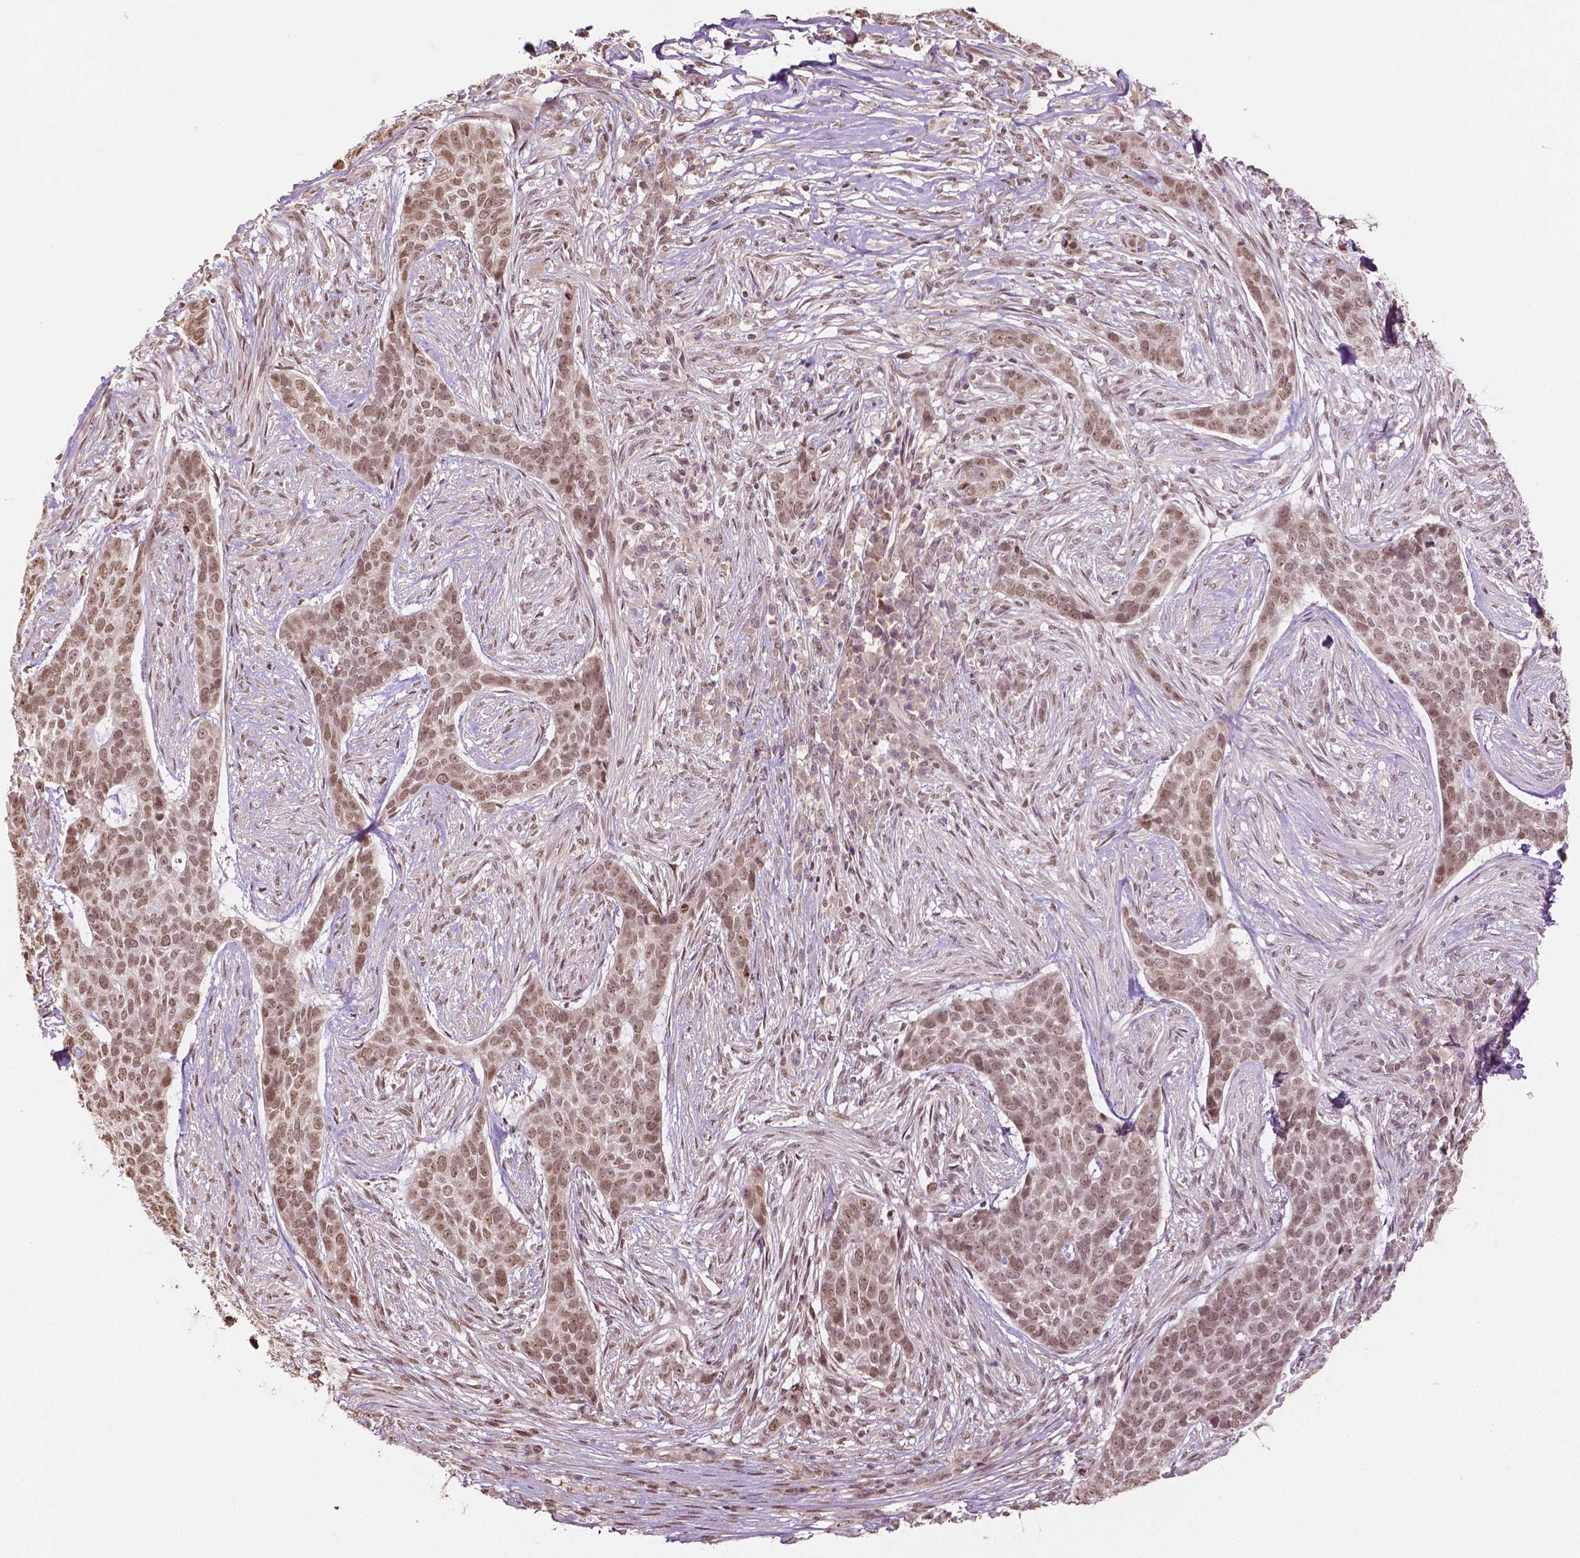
{"staining": {"intensity": "moderate", "quantity": ">75%", "location": "nuclear"}, "tissue": "skin cancer", "cell_type": "Tumor cells", "image_type": "cancer", "snomed": [{"axis": "morphology", "description": "Basal cell carcinoma"}, {"axis": "topography", "description": "Skin"}], "caption": "The micrograph reveals staining of skin cancer, revealing moderate nuclear protein staining (brown color) within tumor cells.", "gene": "DEK", "patient": {"sex": "female", "age": 69}}